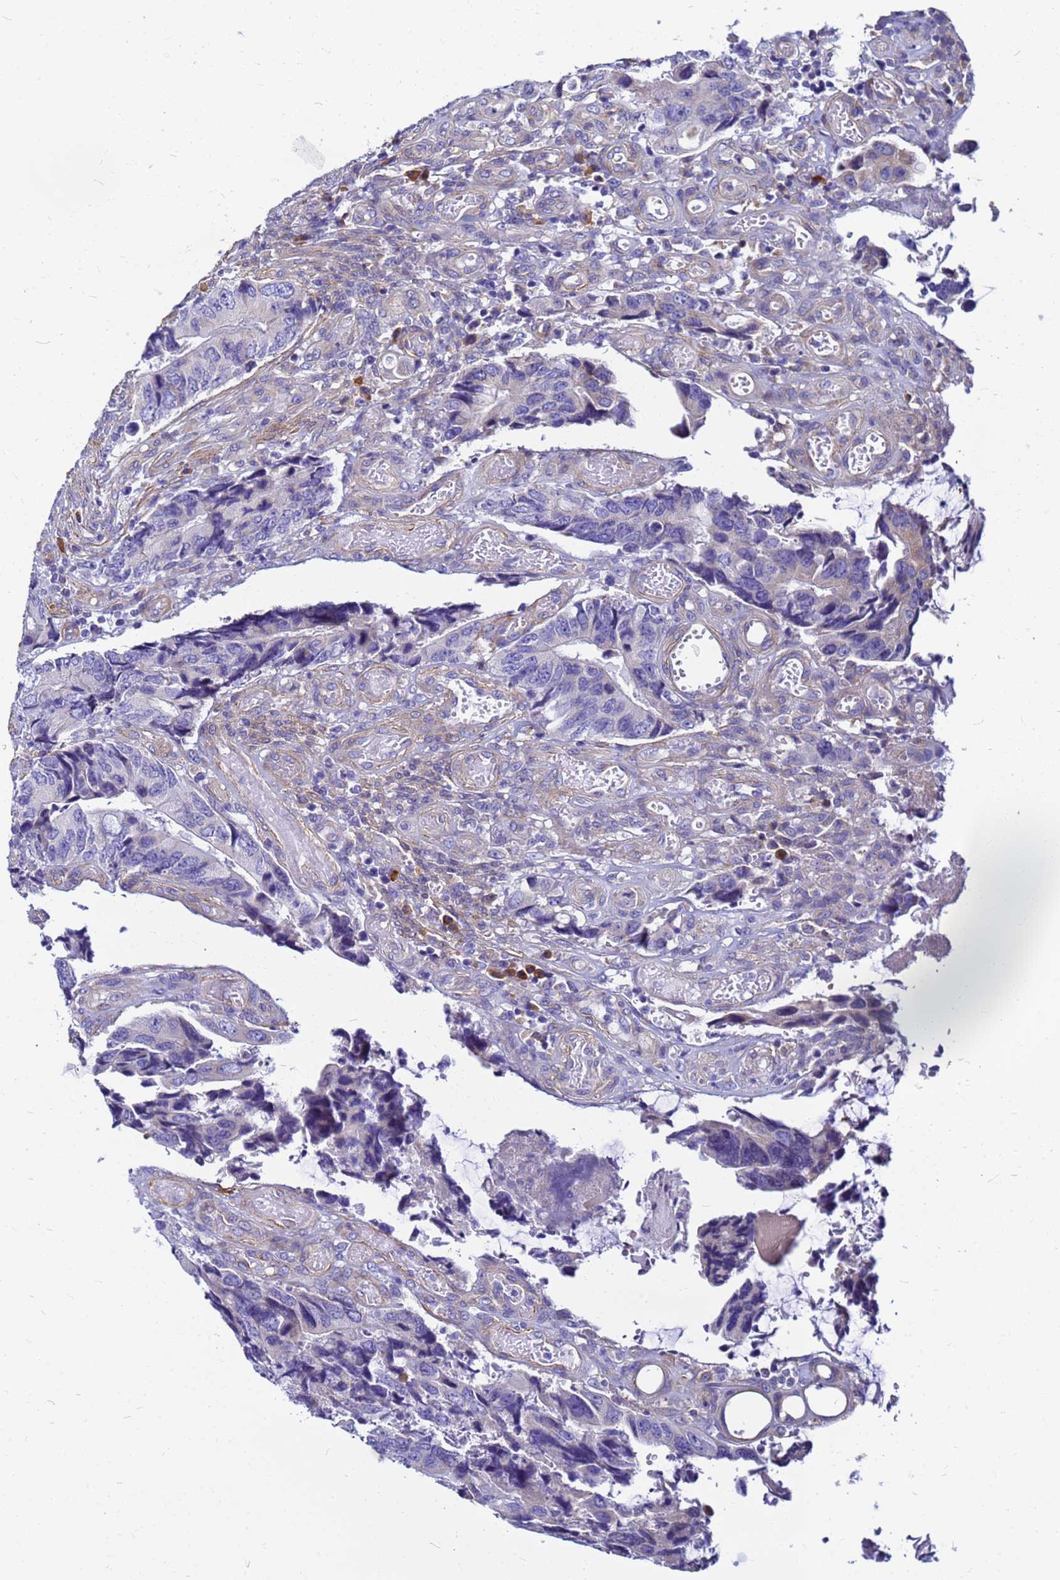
{"staining": {"intensity": "negative", "quantity": "none", "location": "none"}, "tissue": "colorectal cancer", "cell_type": "Tumor cells", "image_type": "cancer", "snomed": [{"axis": "morphology", "description": "Adenocarcinoma, NOS"}, {"axis": "topography", "description": "Colon"}], "caption": "Protein analysis of adenocarcinoma (colorectal) displays no significant staining in tumor cells.", "gene": "JRKL", "patient": {"sex": "male", "age": 87}}